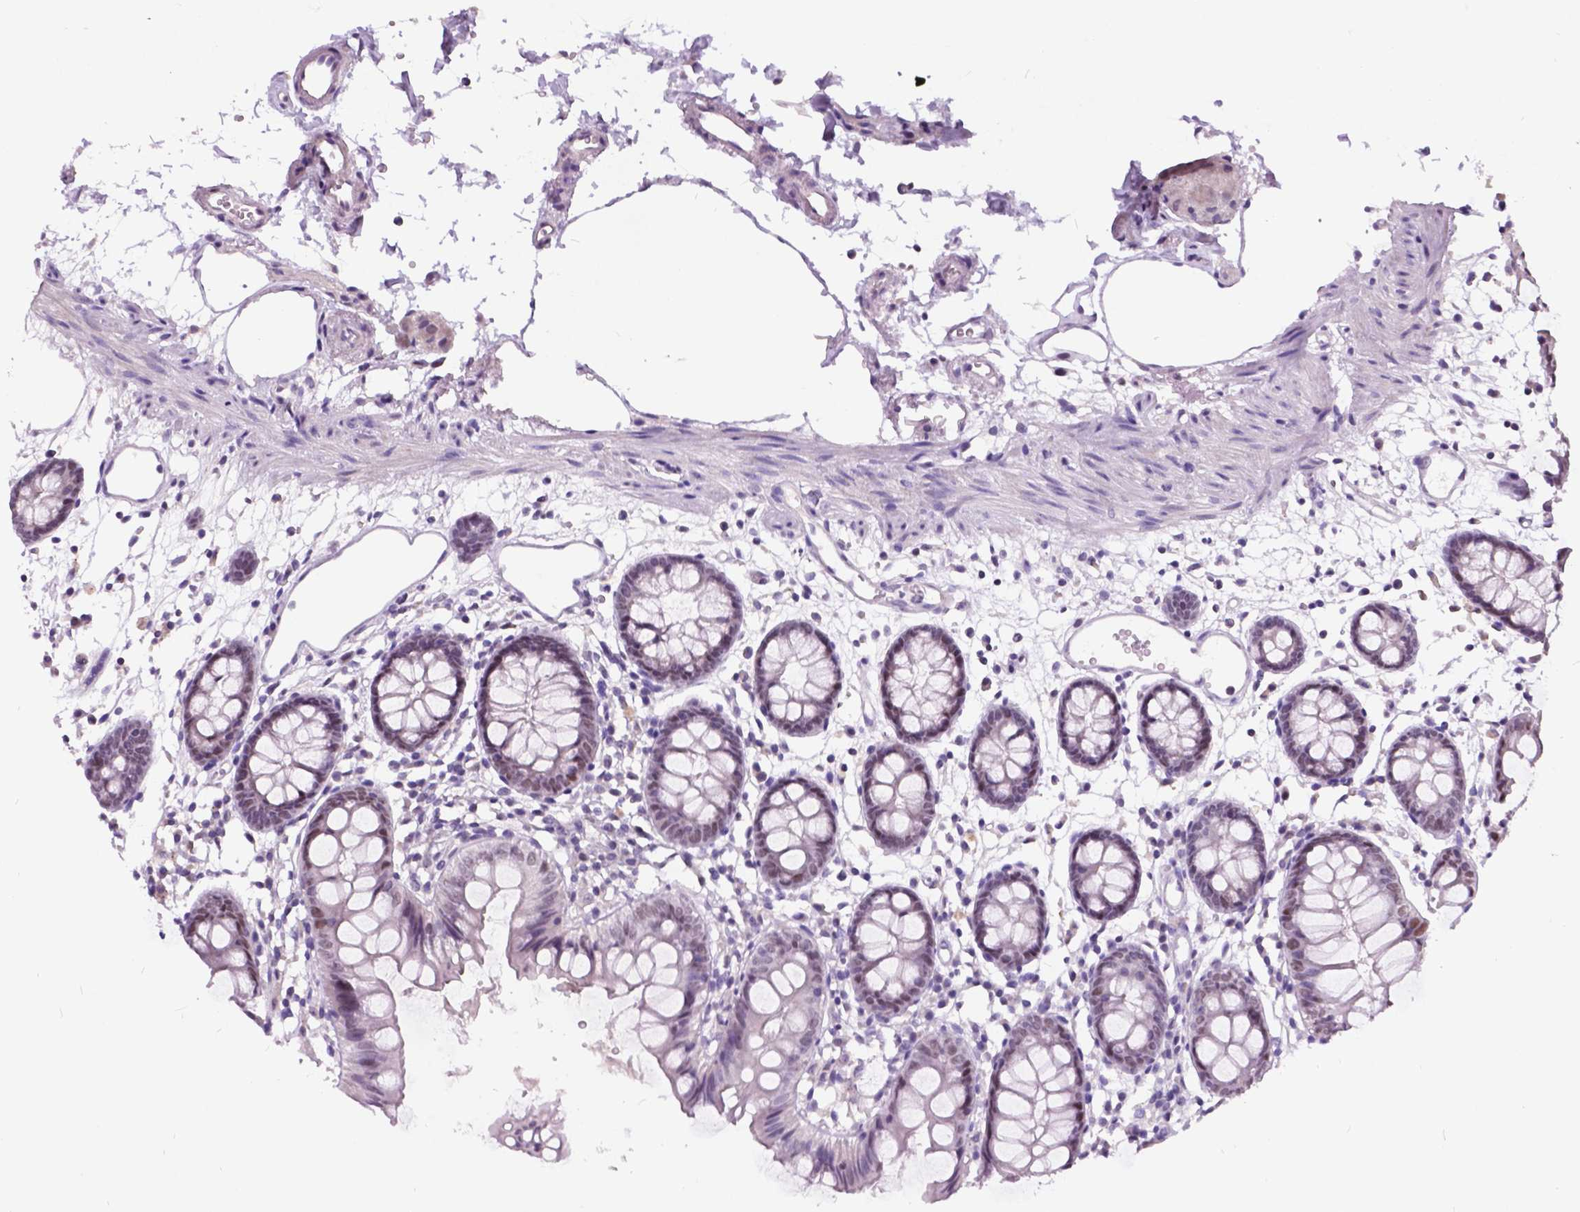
{"staining": {"intensity": "negative", "quantity": "none", "location": "none"}, "tissue": "colon", "cell_type": "Endothelial cells", "image_type": "normal", "snomed": [{"axis": "morphology", "description": "Normal tissue, NOS"}, {"axis": "topography", "description": "Colon"}], "caption": "This image is of unremarkable colon stained with immunohistochemistry to label a protein in brown with the nuclei are counter-stained blue. There is no positivity in endothelial cells.", "gene": "DPF3", "patient": {"sex": "female", "age": 84}}